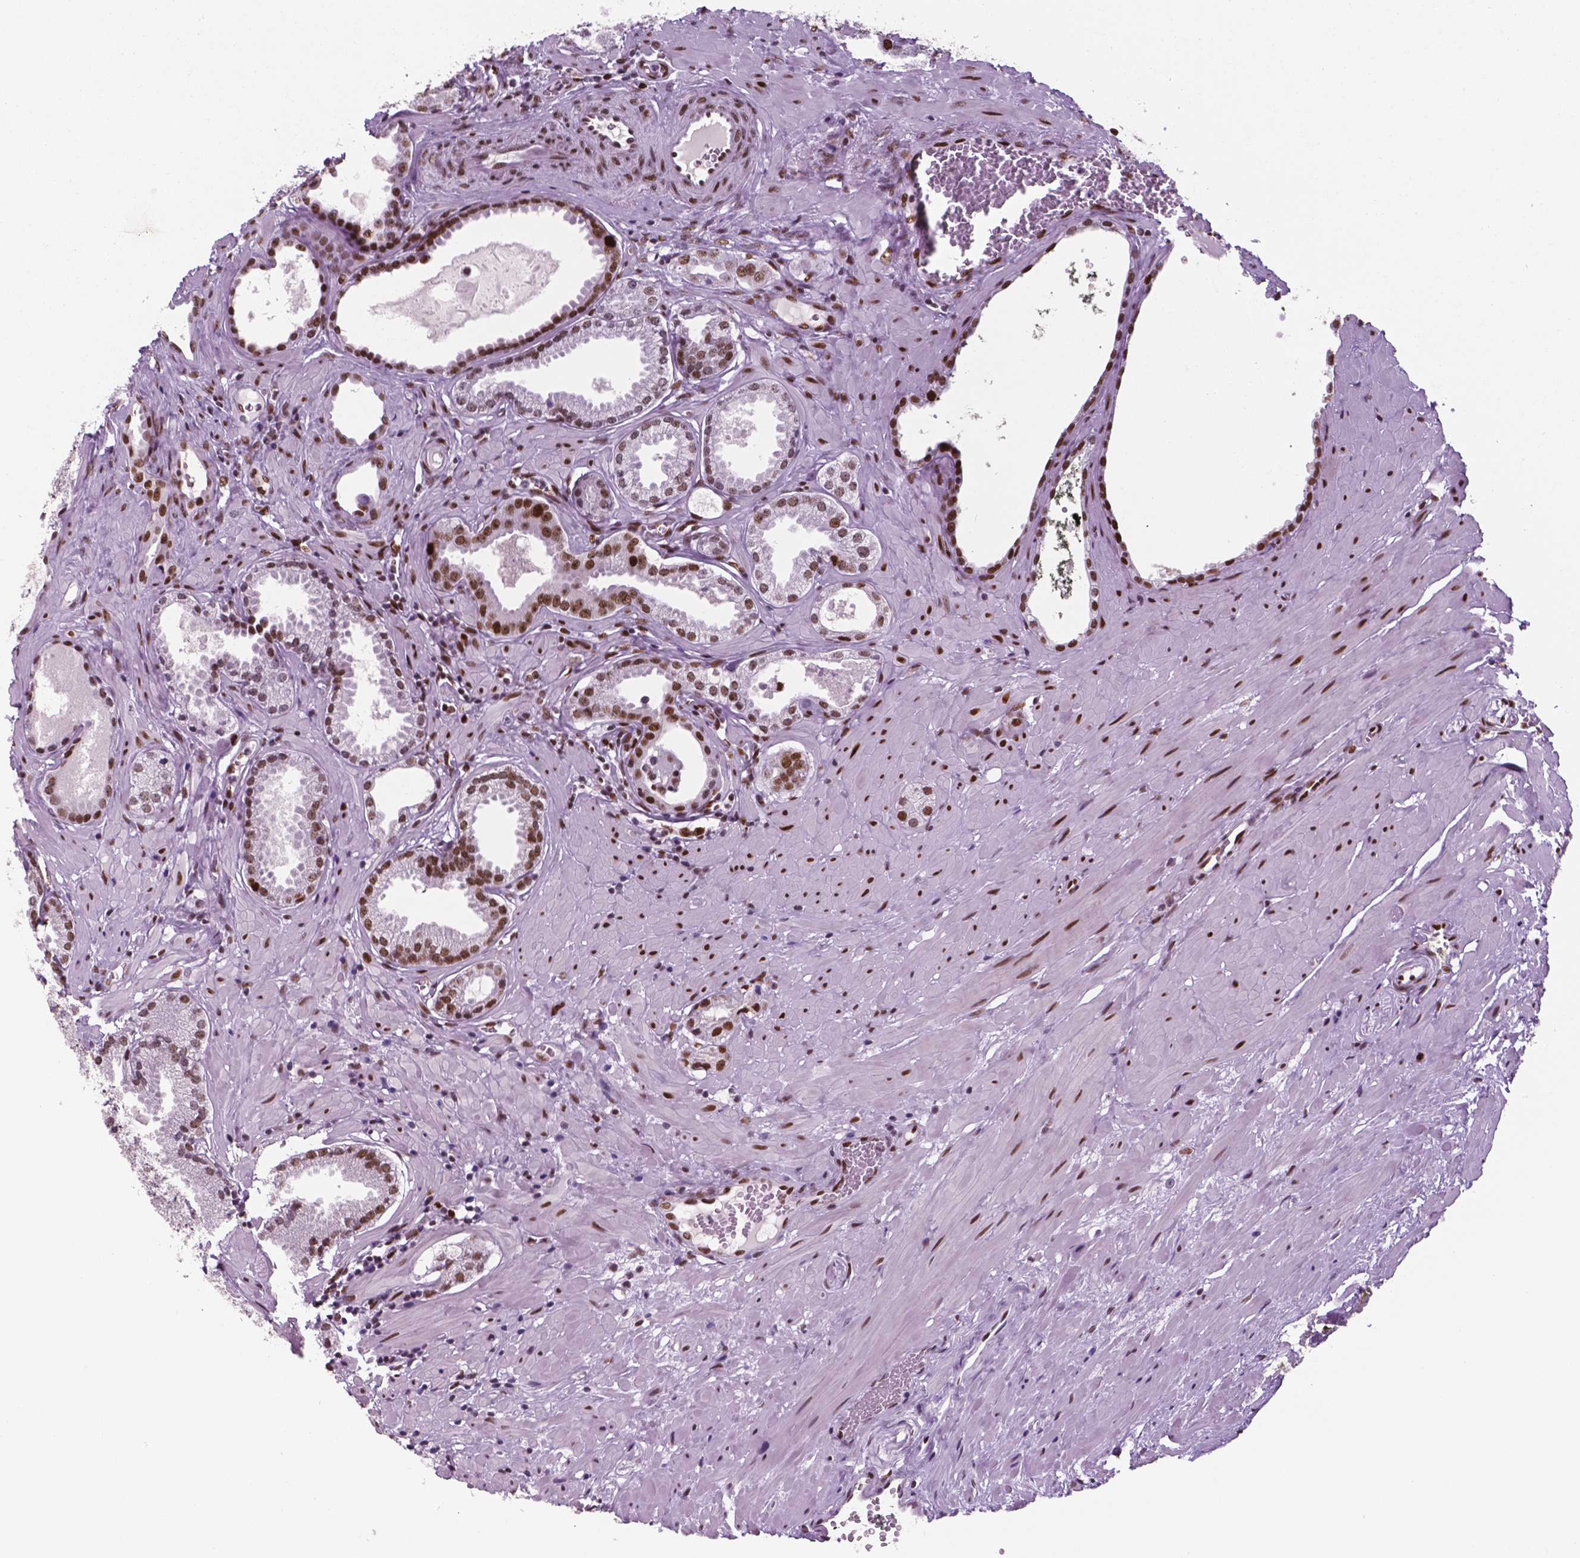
{"staining": {"intensity": "strong", "quantity": "25%-75%", "location": "nuclear"}, "tissue": "prostate cancer", "cell_type": "Tumor cells", "image_type": "cancer", "snomed": [{"axis": "morphology", "description": "Adenocarcinoma, NOS"}, {"axis": "morphology", "description": "Adenocarcinoma, Low grade"}, {"axis": "topography", "description": "Prostate"}], "caption": "Immunohistochemistry micrograph of human adenocarcinoma (prostate) stained for a protein (brown), which reveals high levels of strong nuclear expression in about 25%-75% of tumor cells.", "gene": "MSH6", "patient": {"sex": "male", "age": 64}}